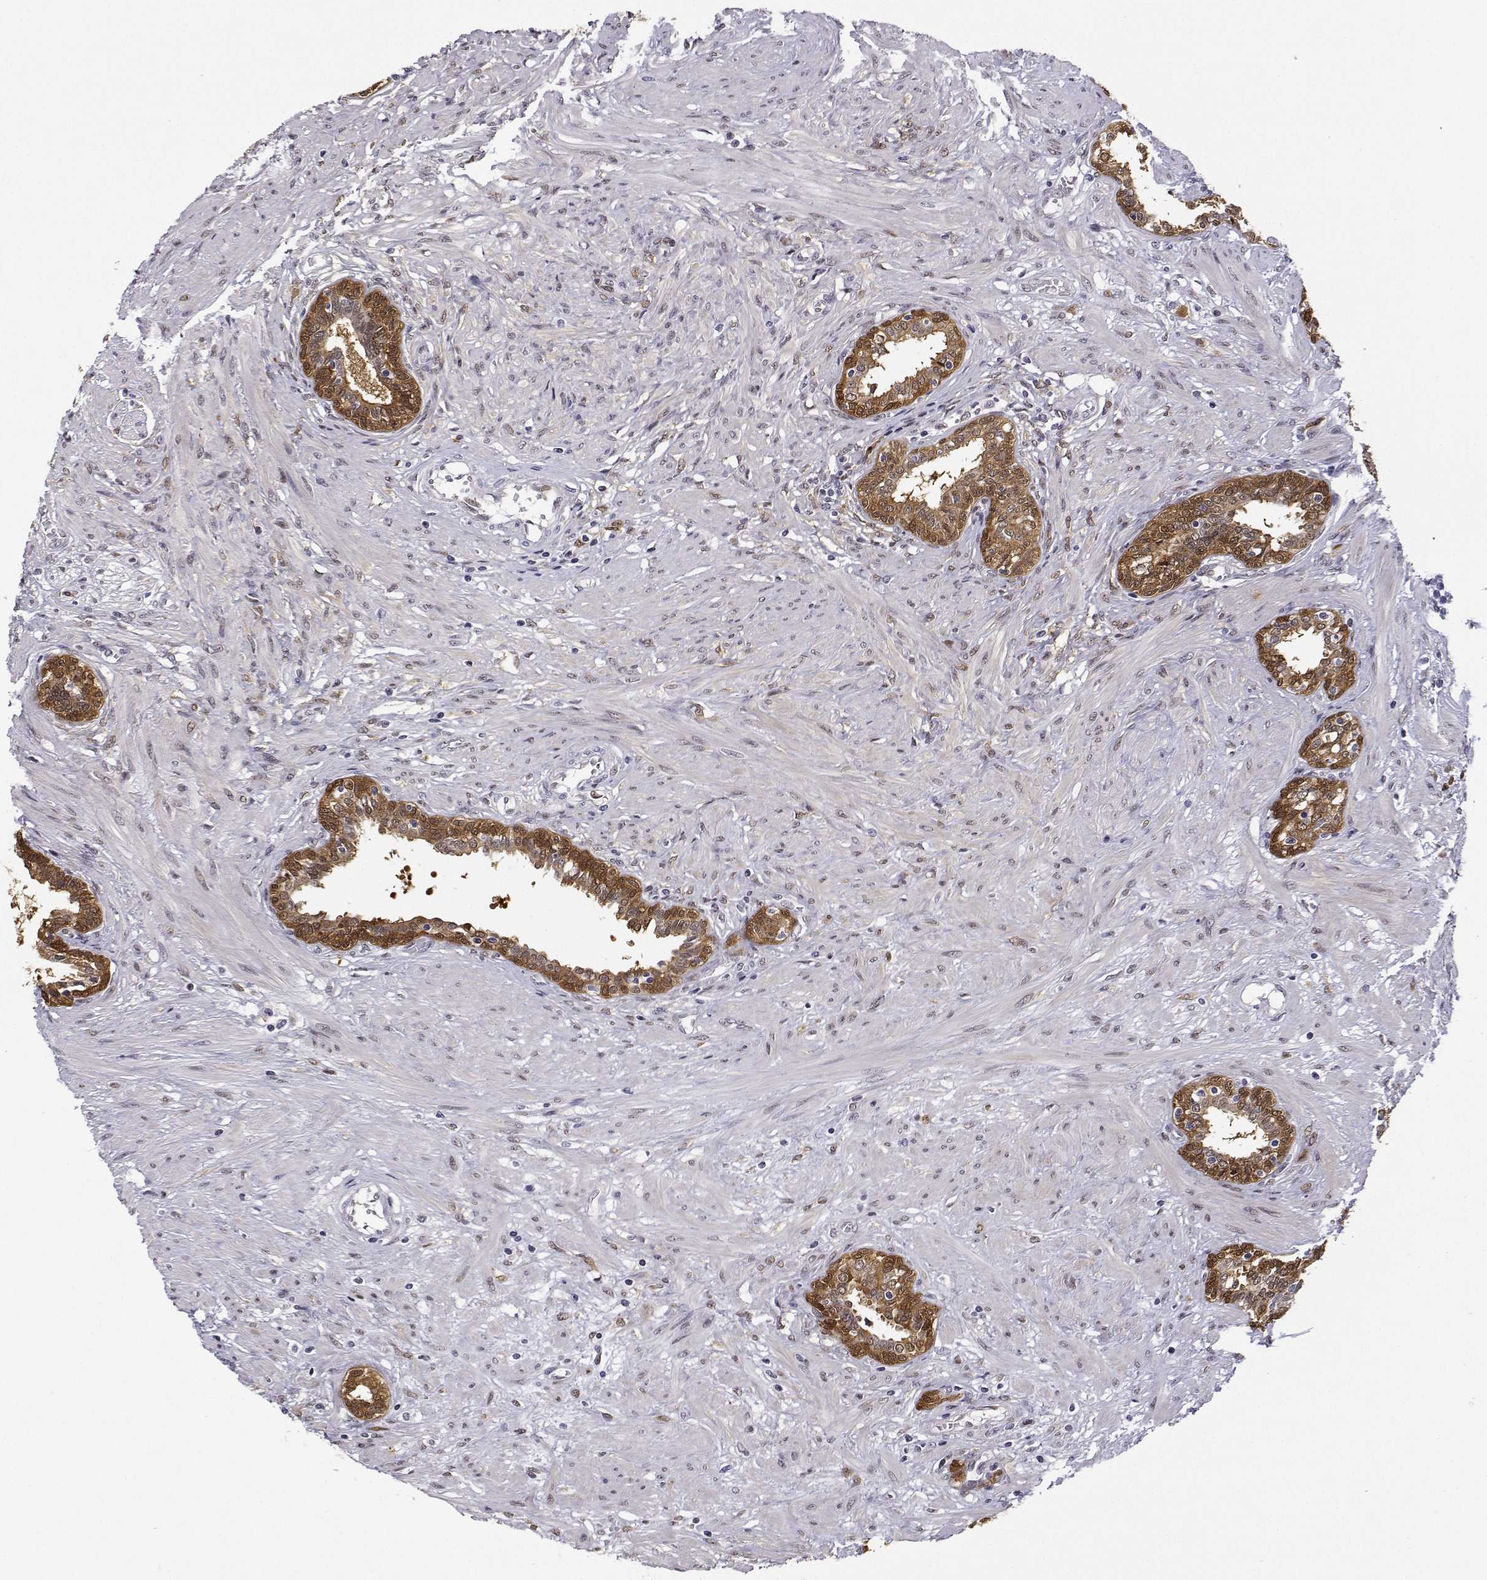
{"staining": {"intensity": "moderate", "quantity": ">75%", "location": "cytoplasmic/membranous,nuclear"}, "tissue": "prostate", "cell_type": "Glandular cells", "image_type": "normal", "snomed": [{"axis": "morphology", "description": "Normal tissue, NOS"}, {"axis": "topography", "description": "Prostate"}], "caption": "Prostate was stained to show a protein in brown. There is medium levels of moderate cytoplasmic/membranous,nuclear staining in approximately >75% of glandular cells. The protein is stained brown, and the nuclei are stained in blue (DAB (3,3'-diaminobenzidine) IHC with brightfield microscopy, high magnification).", "gene": "PHGDH", "patient": {"sex": "male", "age": 55}}